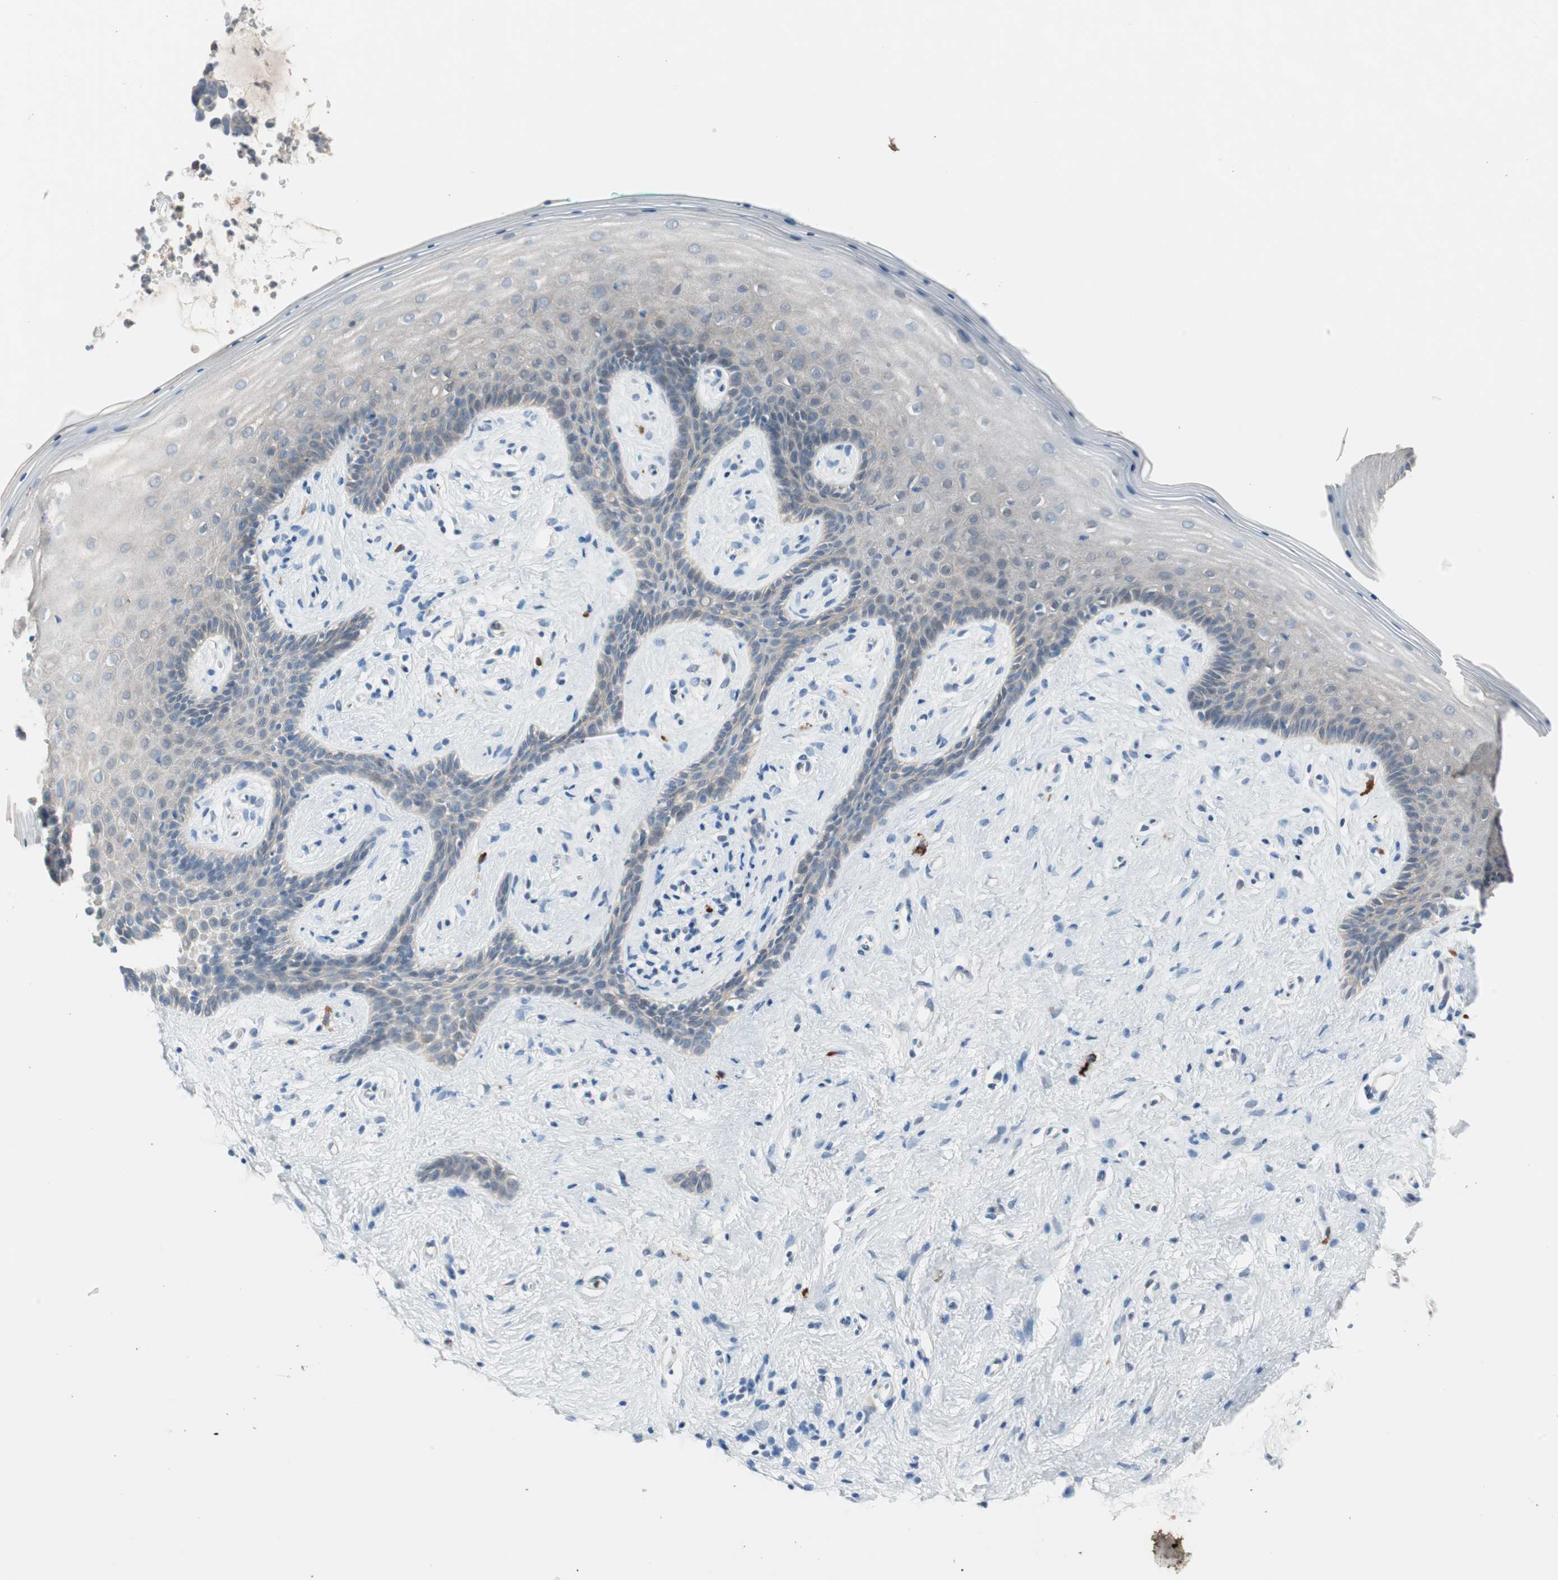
{"staining": {"intensity": "negative", "quantity": "none", "location": "none"}, "tissue": "vagina", "cell_type": "Squamous epithelial cells", "image_type": "normal", "snomed": [{"axis": "morphology", "description": "Normal tissue, NOS"}, {"axis": "topography", "description": "Vagina"}], "caption": "A high-resolution image shows immunohistochemistry staining of normal vagina, which displays no significant positivity in squamous epithelial cells.", "gene": "PDZK1", "patient": {"sex": "female", "age": 44}}